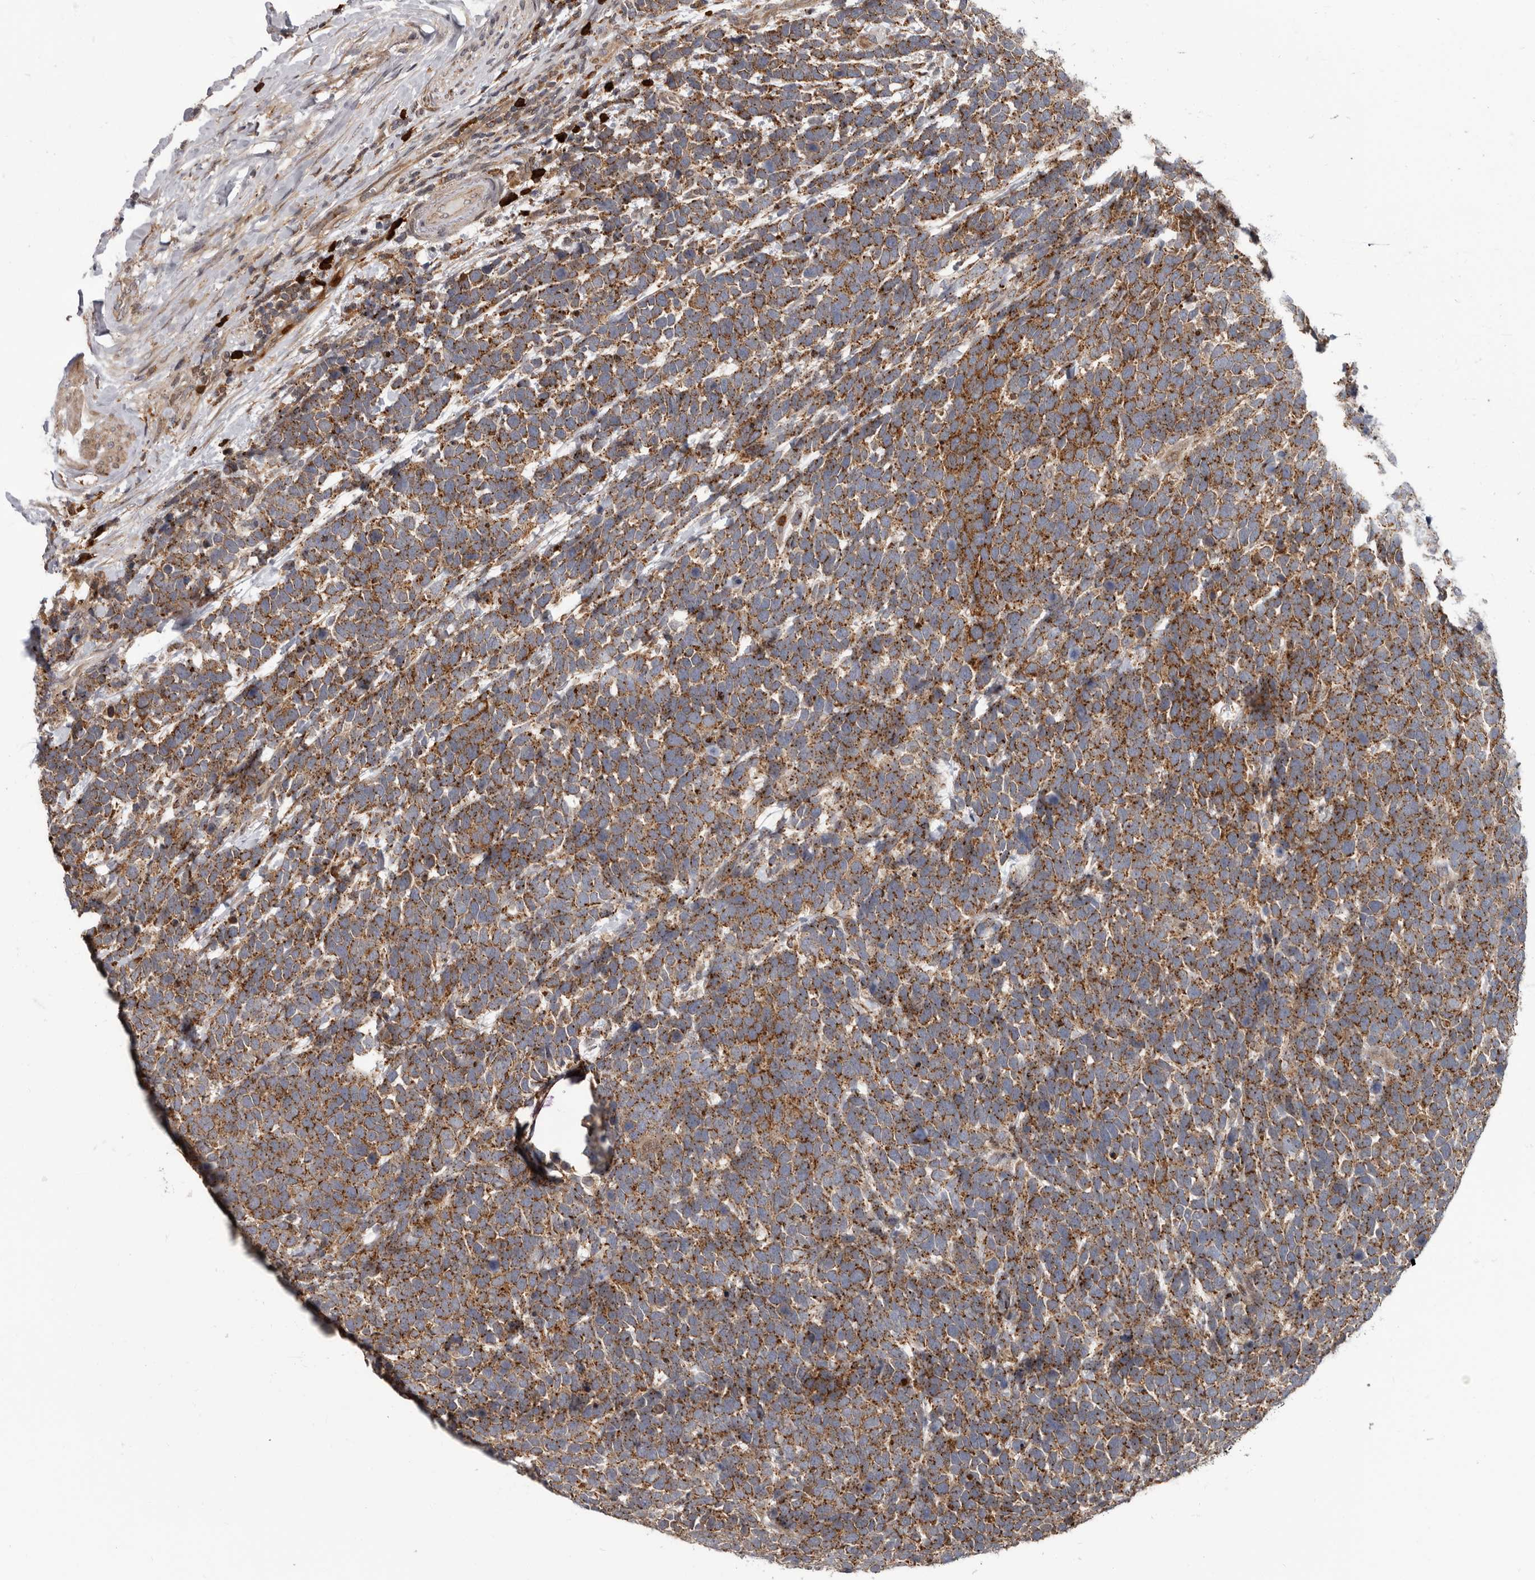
{"staining": {"intensity": "moderate", "quantity": ">75%", "location": "cytoplasmic/membranous"}, "tissue": "urothelial cancer", "cell_type": "Tumor cells", "image_type": "cancer", "snomed": [{"axis": "morphology", "description": "Urothelial carcinoma, High grade"}, {"axis": "topography", "description": "Urinary bladder"}], "caption": "Urothelial carcinoma (high-grade) stained with DAB IHC shows medium levels of moderate cytoplasmic/membranous staining in about >75% of tumor cells. (Stains: DAB in brown, nuclei in blue, Microscopy: brightfield microscopy at high magnification).", "gene": "FGFR4", "patient": {"sex": "female", "age": 82}}